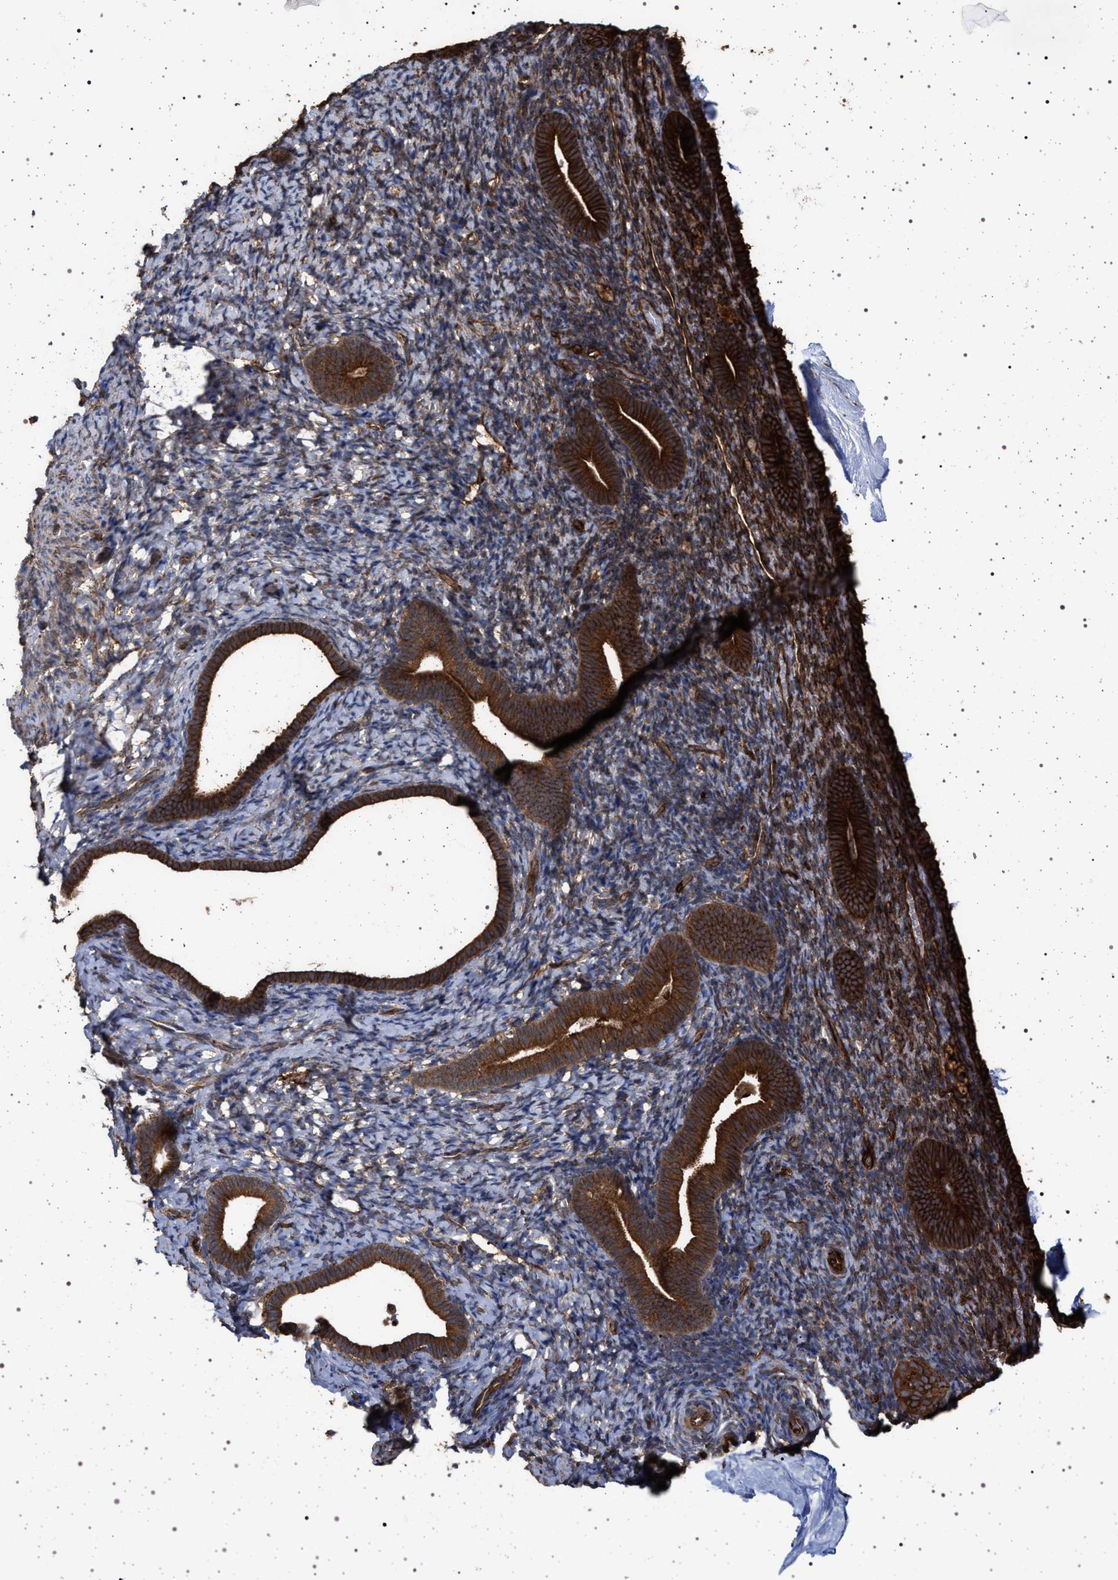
{"staining": {"intensity": "strong", "quantity": ">75%", "location": "cytoplasmic/membranous"}, "tissue": "endometrium", "cell_type": "Cells in endometrial stroma", "image_type": "normal", "snomed": [{"axis": "morphology", "description": "Normal tissue, NOS"}, {"axis": "topography", "description": "Endometrium"}], "caption": "Immunohistochemical staining of normal human endometrium shows >75% levels of strong cytoplasmic/membranous protein staining in about >75% of cells in endometrial stroma. The staining was performed using DAB to visualize the protein expression in brown, while the nuclei were stained in blue with hematoxylin (Magnification: 20x).", "gene": "IFT20", "patient": {"sex": "female", "age": 51}}